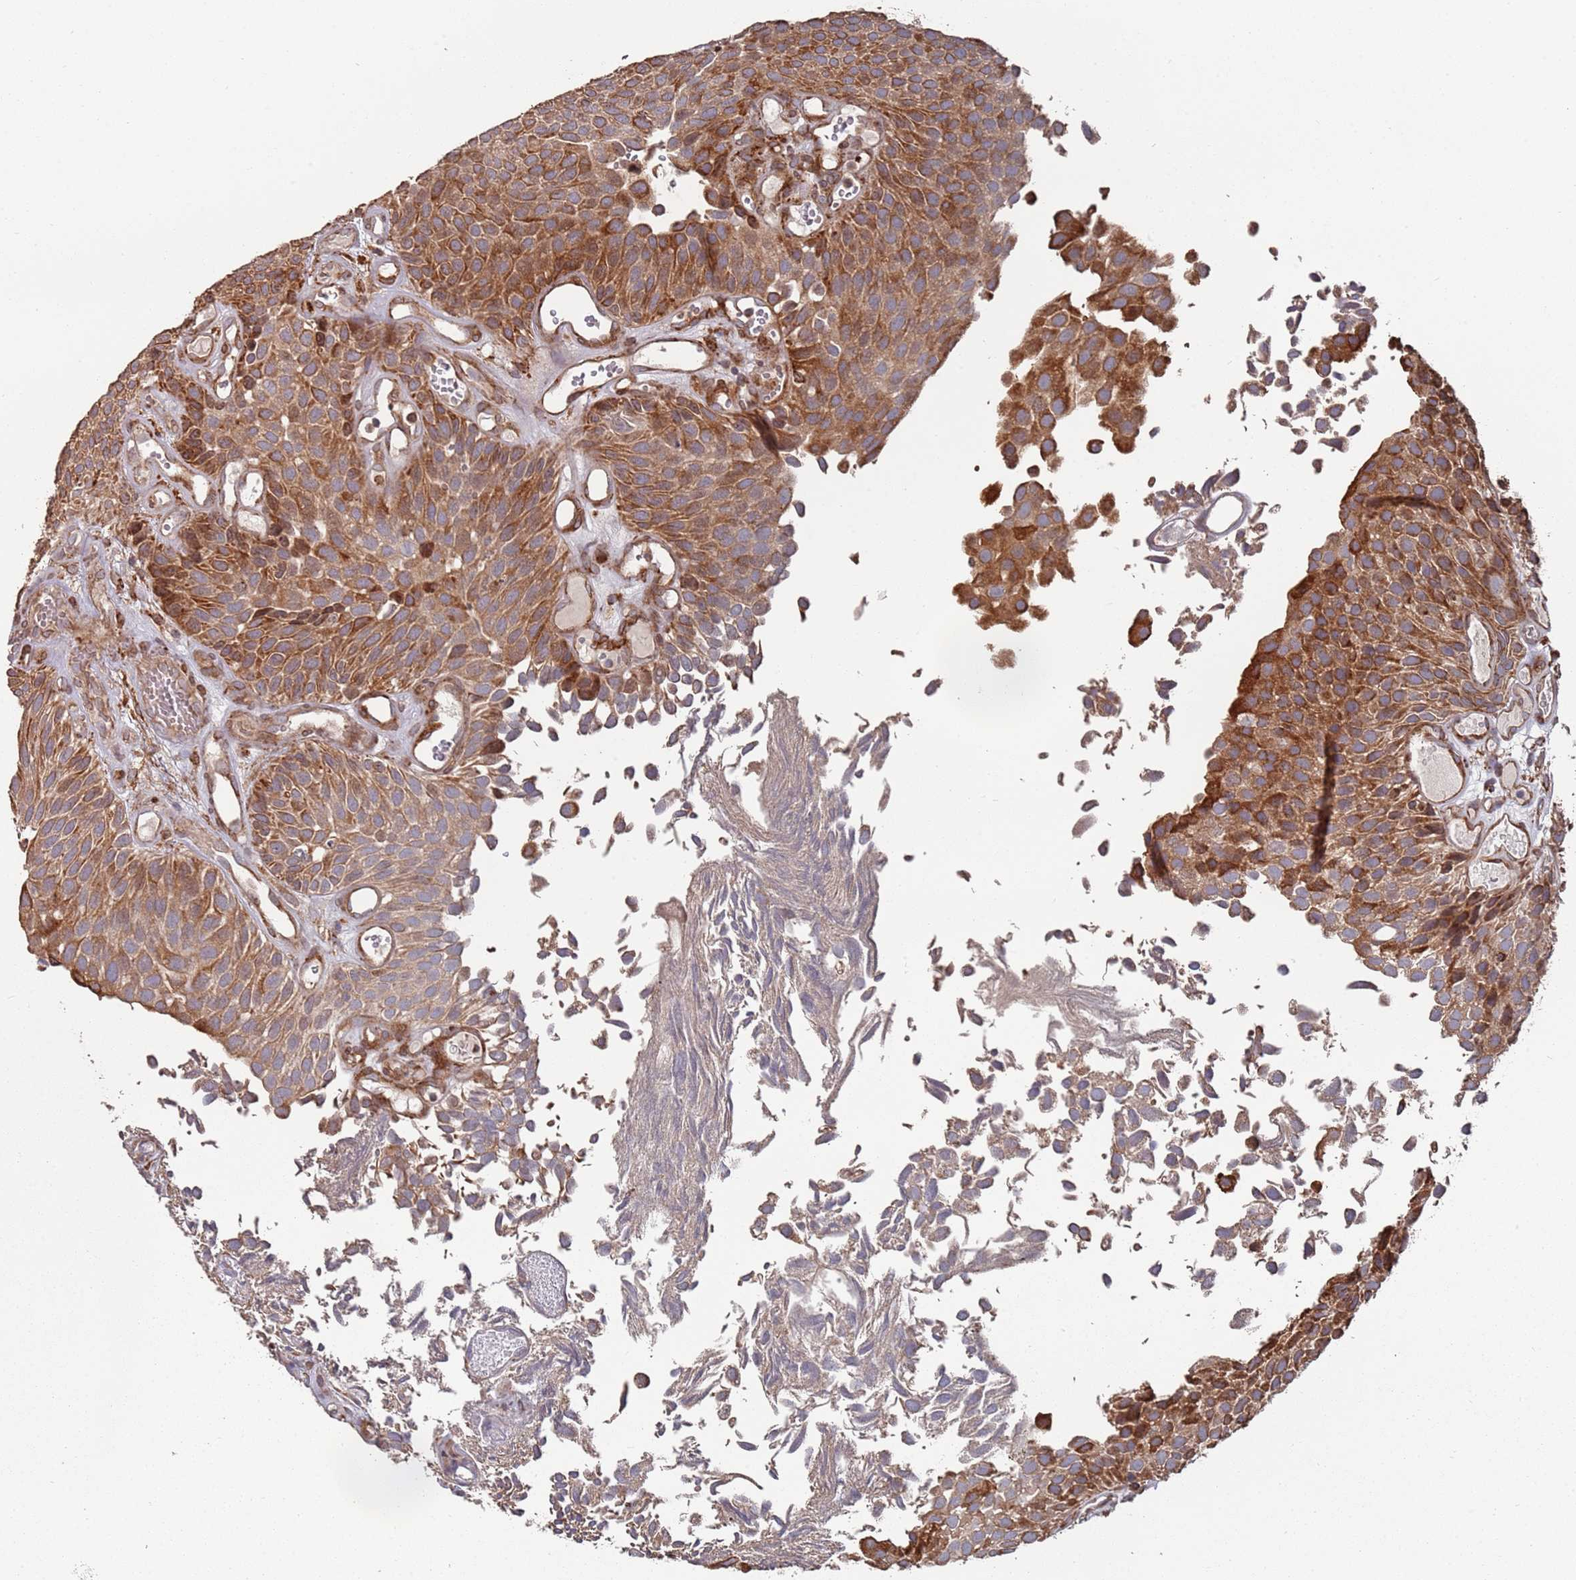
{"staining": {"intensity": "strong", "quantity": ">75%", "location": "cytoplasmic/membranous"}, "tissue": "urothelial cancer", "cell_type": "Tumor cells", "image_type": "cancer", "snomed": [{"axis": "morphology", "description": "Urothelial carcinoma, Low grade"}, {"axis": "topography", "description": "Urinary bladder"}], "caption": "Strong cytoplasmic/membranous positivity for a protein is seen in about >75% of tumor cells of urothelial cancer using immunohistochemistry.", "gene": "LACC1", "patient": {"sex": "male", "age": 89}}